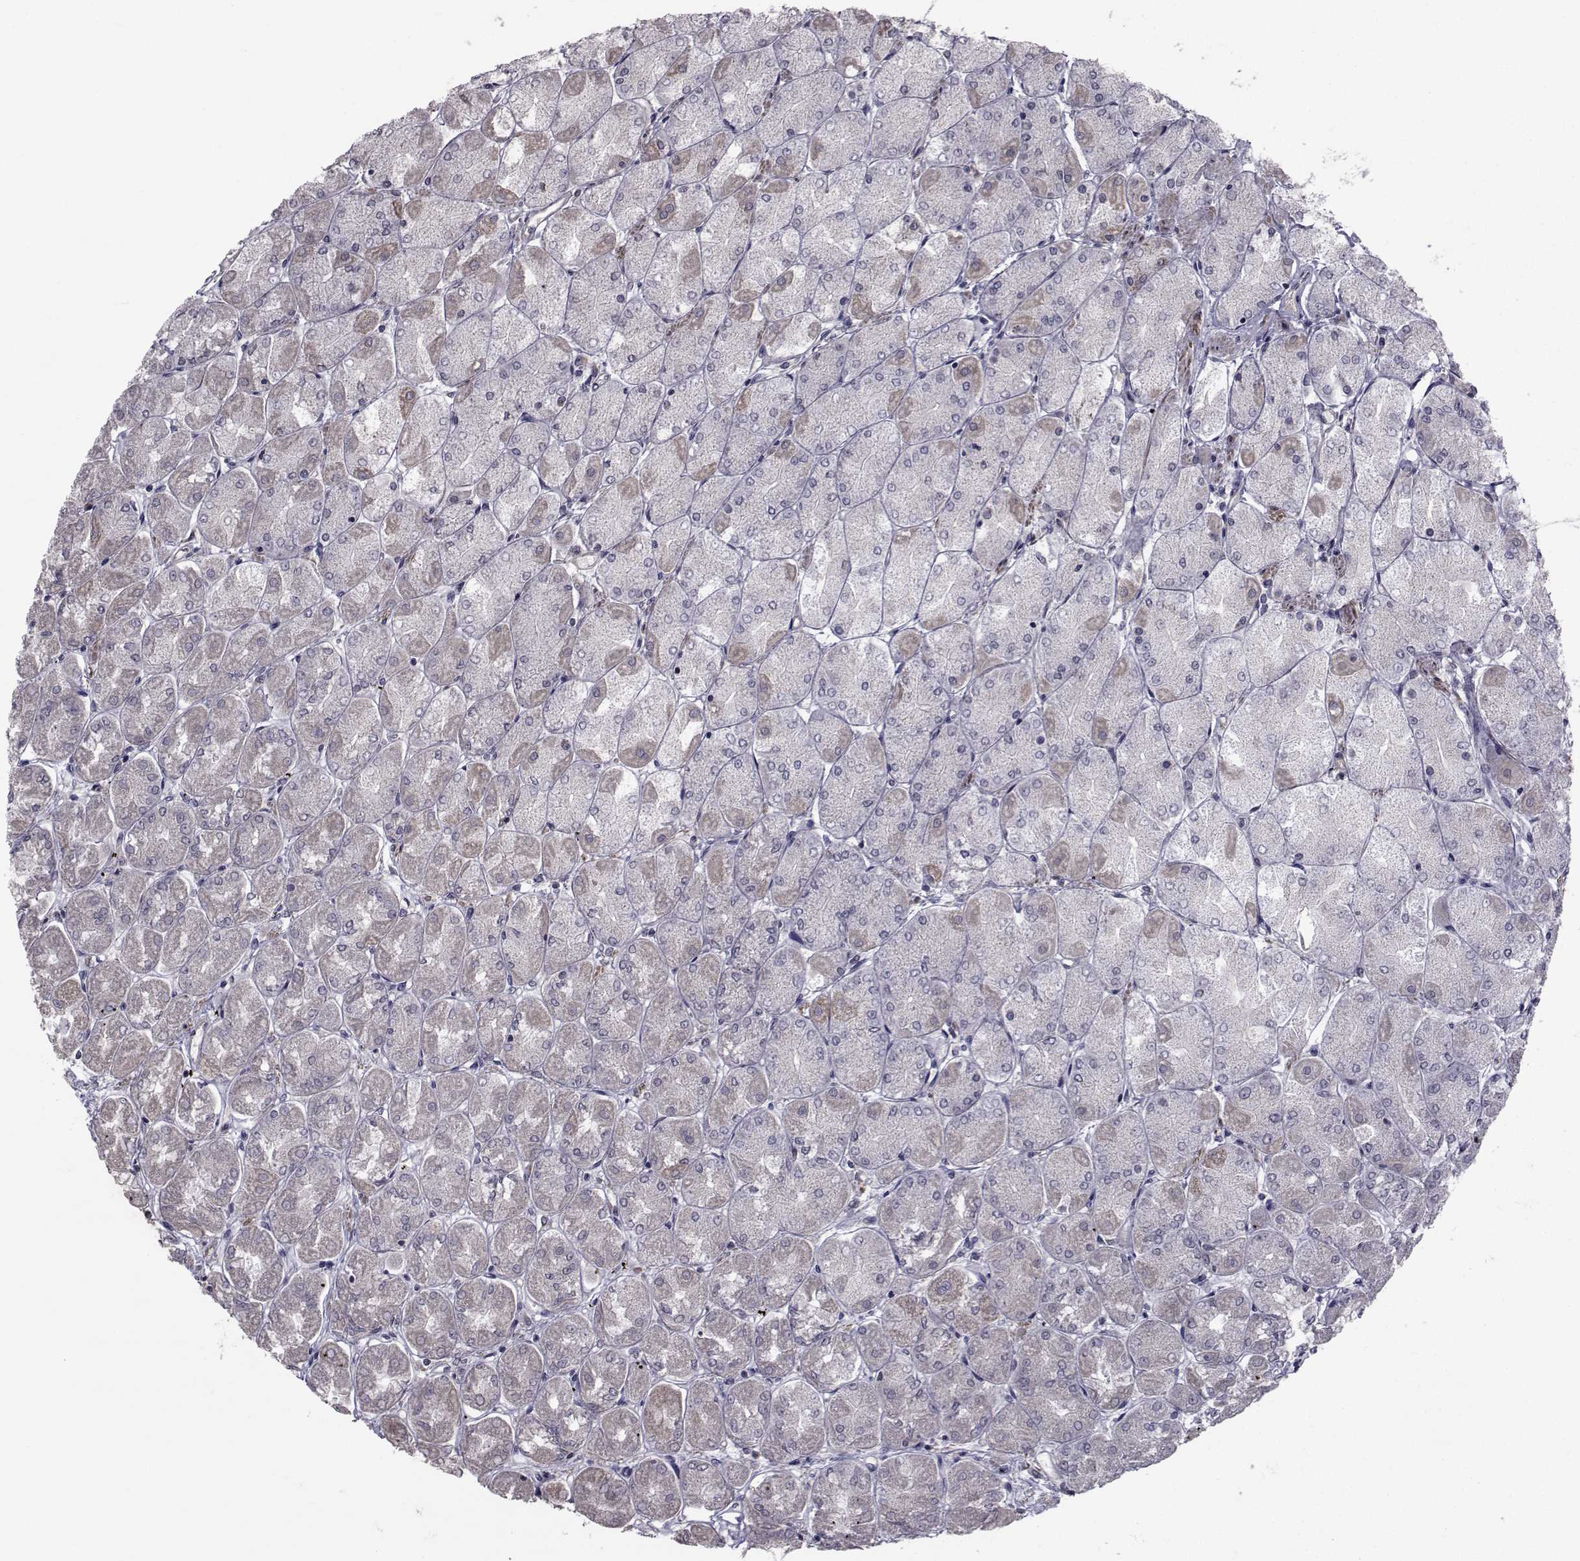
{"staining": {"intensity": "moderate", "quantity": "<25%", "location": "cytoplasmic/membranous"}, "tissue": "stomach", "cell_type": "Glandular cells", "image_type": "normal", "snomed": [{"axis": "morphology", "description": "Normal tissue, NOS"}, {"axis": "topography", "description": "Stomach, upper"}], "caption": "This image displays benign stomach stained with immunohistochemistry (IHC) to label a protein in brown. The cytoplasmic/membranous of glandular cells show moderate positivity for the protein. Nuclei are counter-stained blue.", "gene": "CFAP74", "patient": {"sex": "male", "age": 60}}